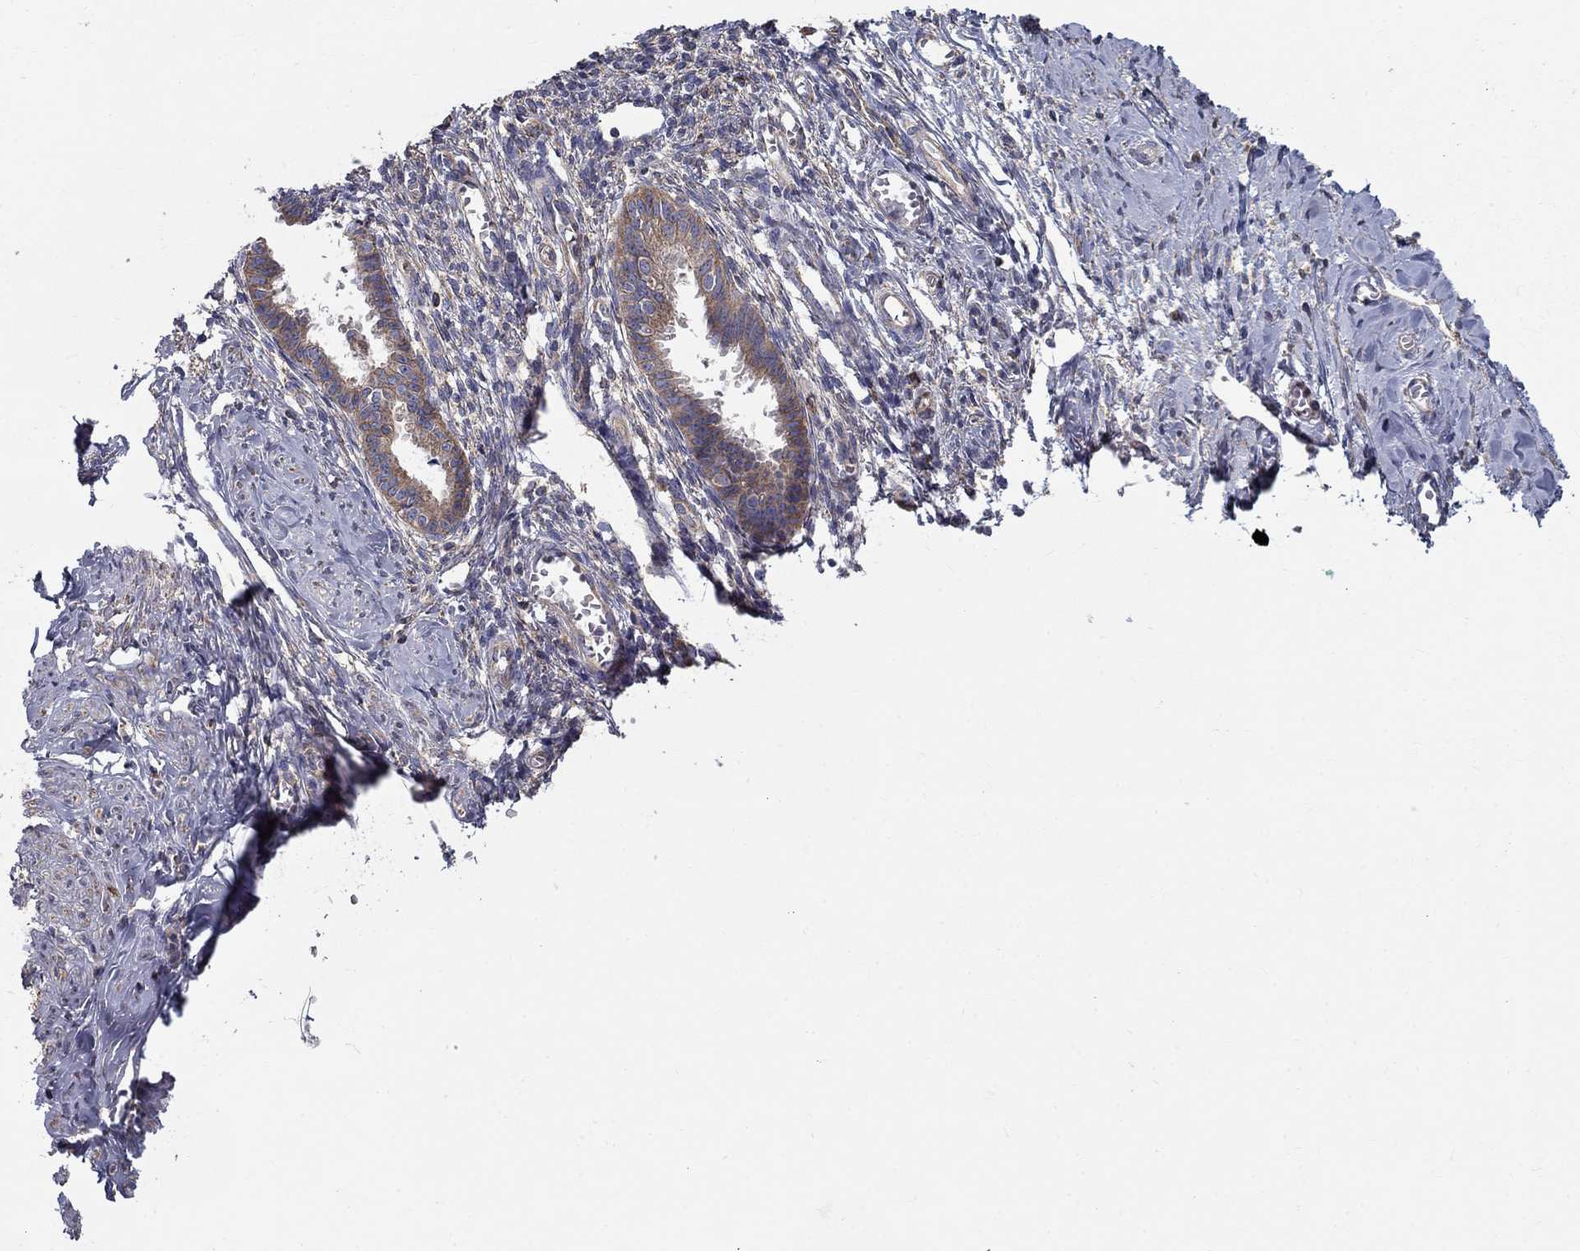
{"staining": {"intensity": "negative", "quantity": "none", "location": "none"}, "tissue": "endometrium", "cell_type": "Cells in endometrial stroma", "image_type": "normal", "snomed": [{"axis": "morphology", "description": "Normal tissue, NOS"}, {"axis": "topography", "description": "Cervix"}, {"axis": "topography", "description": "Endometrium"}], "caption": "Unremarkable endometrium was stained to show a protein in brown. There is no significant staining in cells in endometrial stroma. Brightfield microscopy of immunohistochemistry (IHC) stained with DAB (brown) and hematoxylin (blue), captured at high magnification.", "gene": "NME5", "patient": {"sex": "female", "age": 37}}